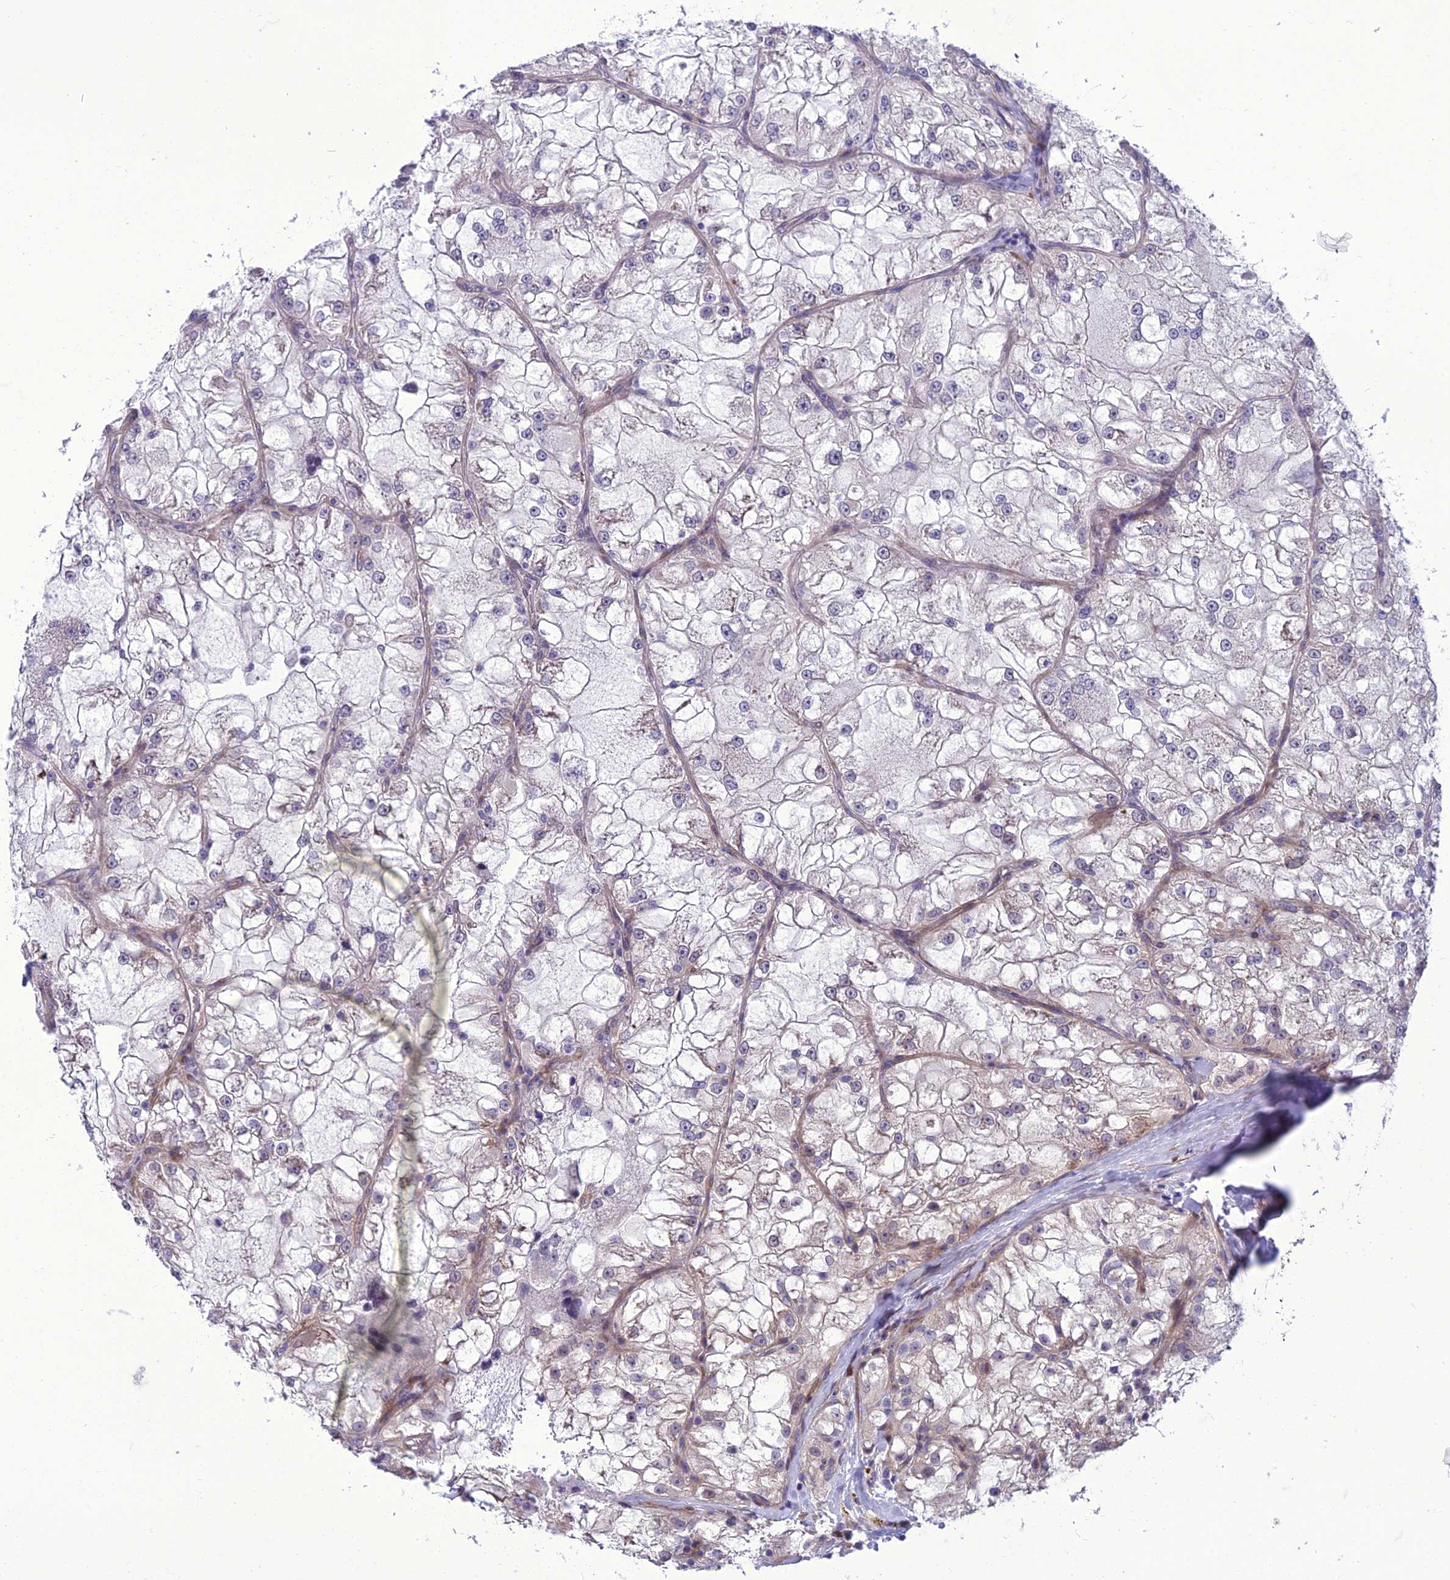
{"staining": {"intensity": "weak", "quantity": "<25%", "location": "cytoplasmic/membranous"}, "tissue": "renal cancer", "cell_type": "Tumor cells", "image_type": "cancer", "snomed": [{"axis": "morphology", "description": "Adenocarcinoma, NOS"}, {"axis": "topography", "description": "Kidney"}], "caption": "Renal adenocarcinoma stained for a protein using immunohistochemistry demonstrates no staining tumor cells.", "gene": "GAB4", "patient": {"sex": "female", "age": 72}}